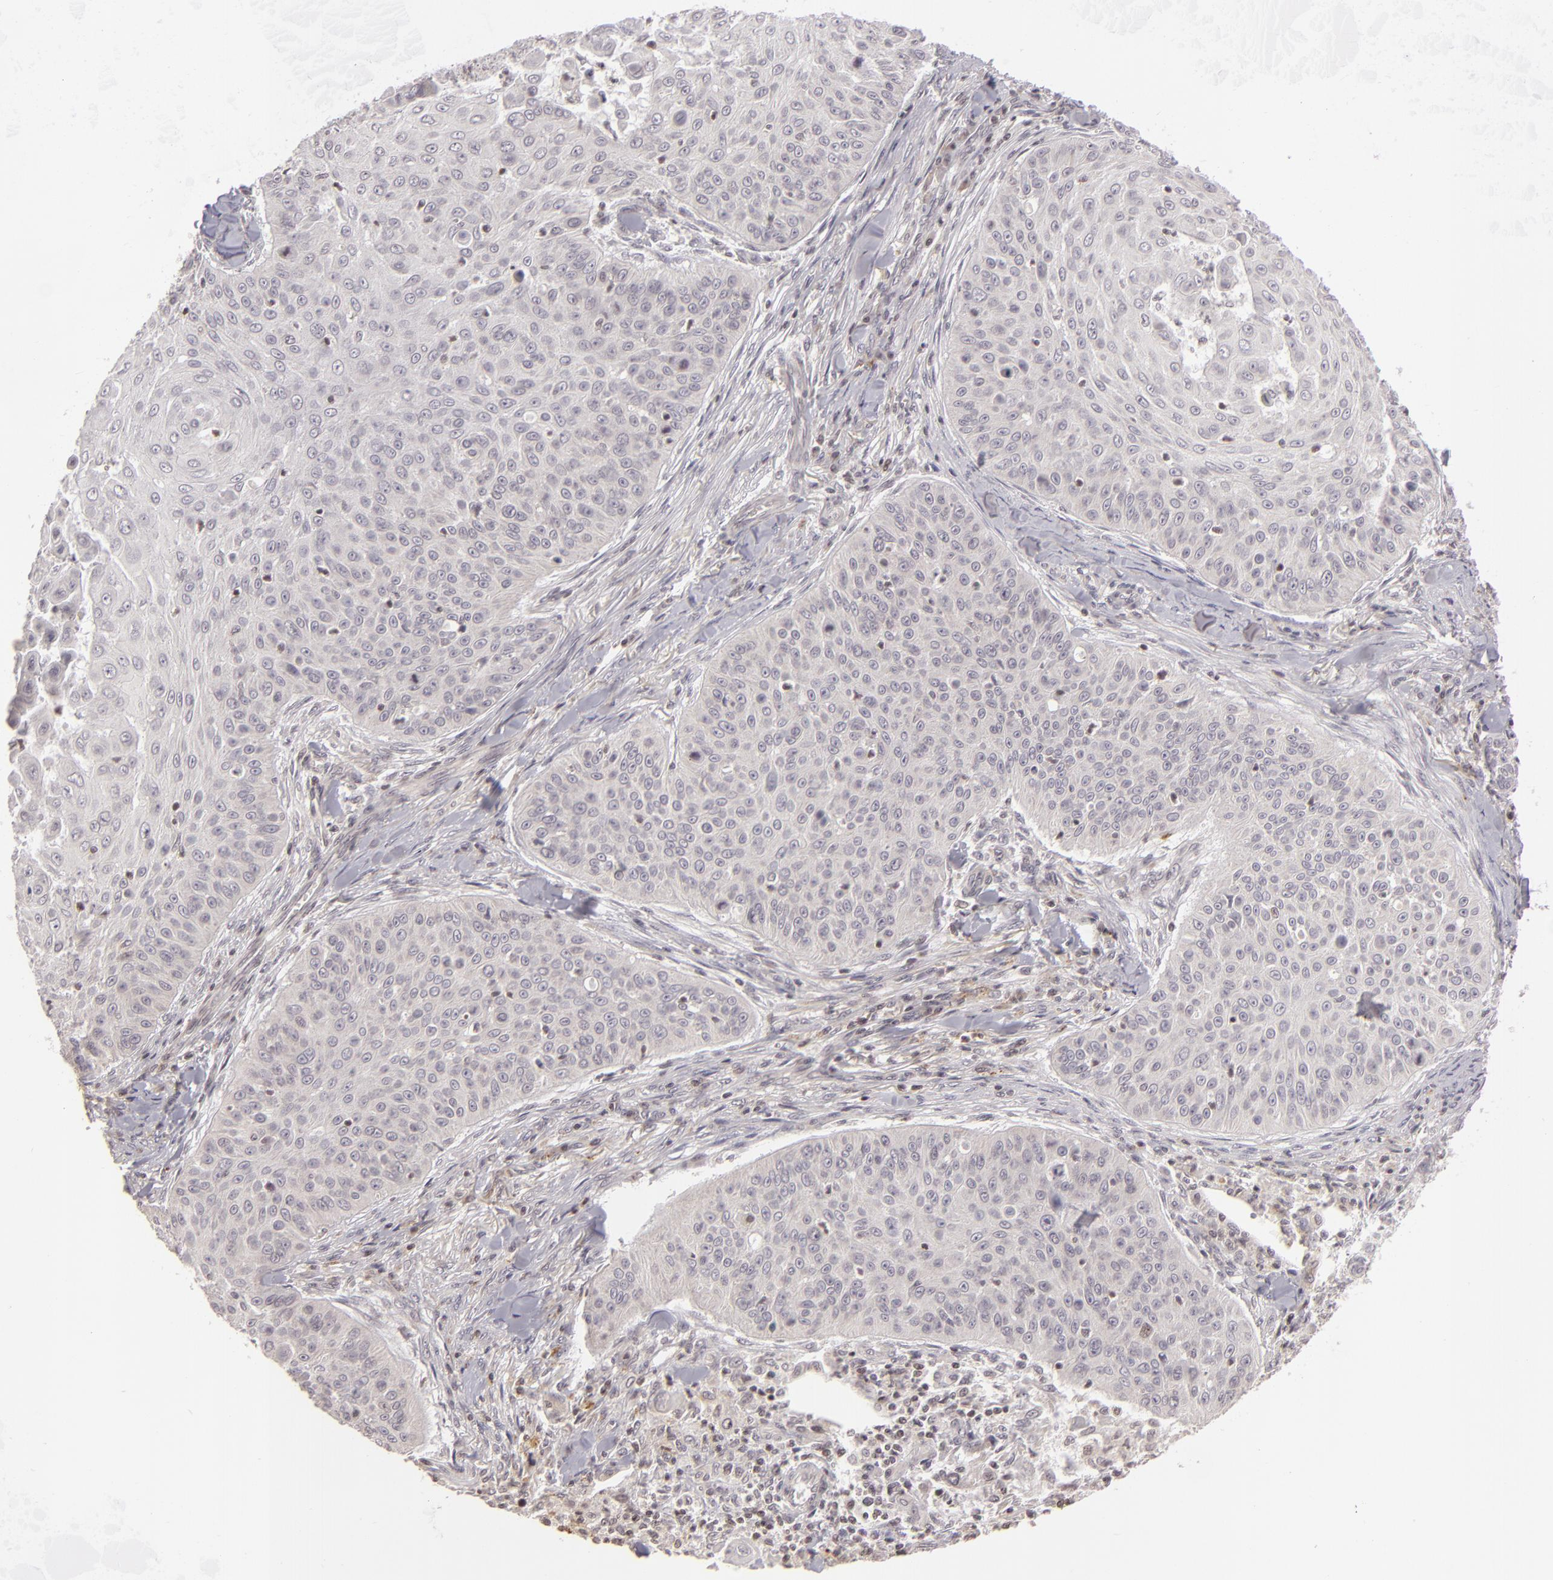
{"staining": {"intensity": "negative", "quantity": "none", "location": "none"}, "tissue": "skin cancer", "cell_type": "Tumor cells", "image_type": "cancer", "snomed": [{"axis": "morphology", "description": "Squamous cell carcinoma, NOS"}, {"axis": "topography", "description": "Skin"}], "caption": "Skin squamous cell carcinoma was stained to show a protein in brown. There is no significant staining in tumor cells.", "gene": "AKAP6", "patient": {"sex": "male", "age": 82}}